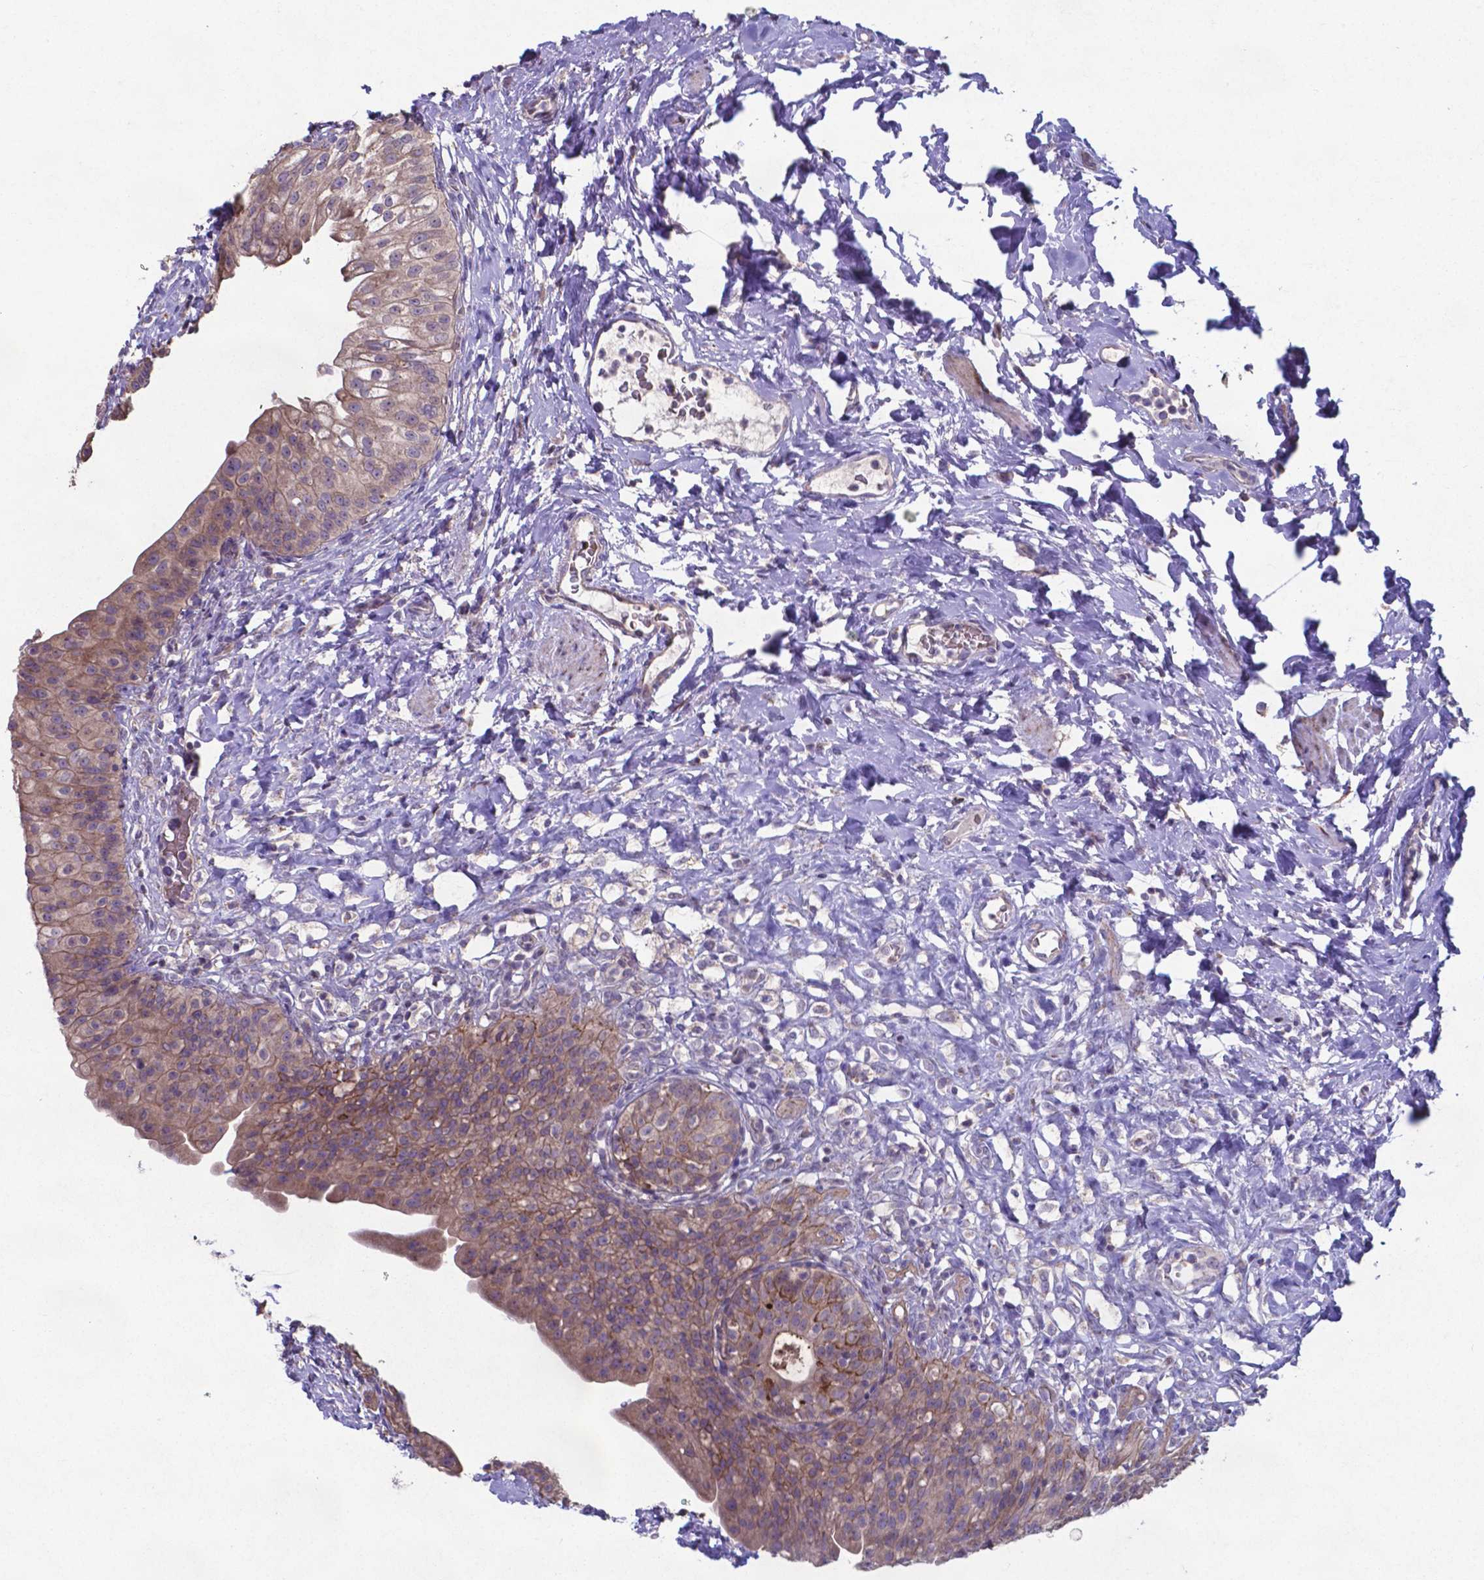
{"staining": {"intensity": "moderate", "quantity": ">75%", "location": "cytoplasmic/membranous"}, "tissue": "urinary bladder", "cell_type": "Urothelial cells", "image_type": "normal", "snomed": [{"axis": "morphology", "description": "Normal tissue, NOS"}, {"axis": "topography", "description": "Urinary bladder"}], "caption": "Brown immunohistochemical staining in unremarkable urinary bladder shows moderate cytoplasmic/membranous staining in about >75% of urothelial cells. The staining was performed using DAB (3,3'-diaminobenzidine) to visualize the protein expression in brown, while the nuclei were stained in blue with hematoxylin (Magnification: 20x).", "gene": "TYRO3", "patient": {"sex": "male", "age": 76}}